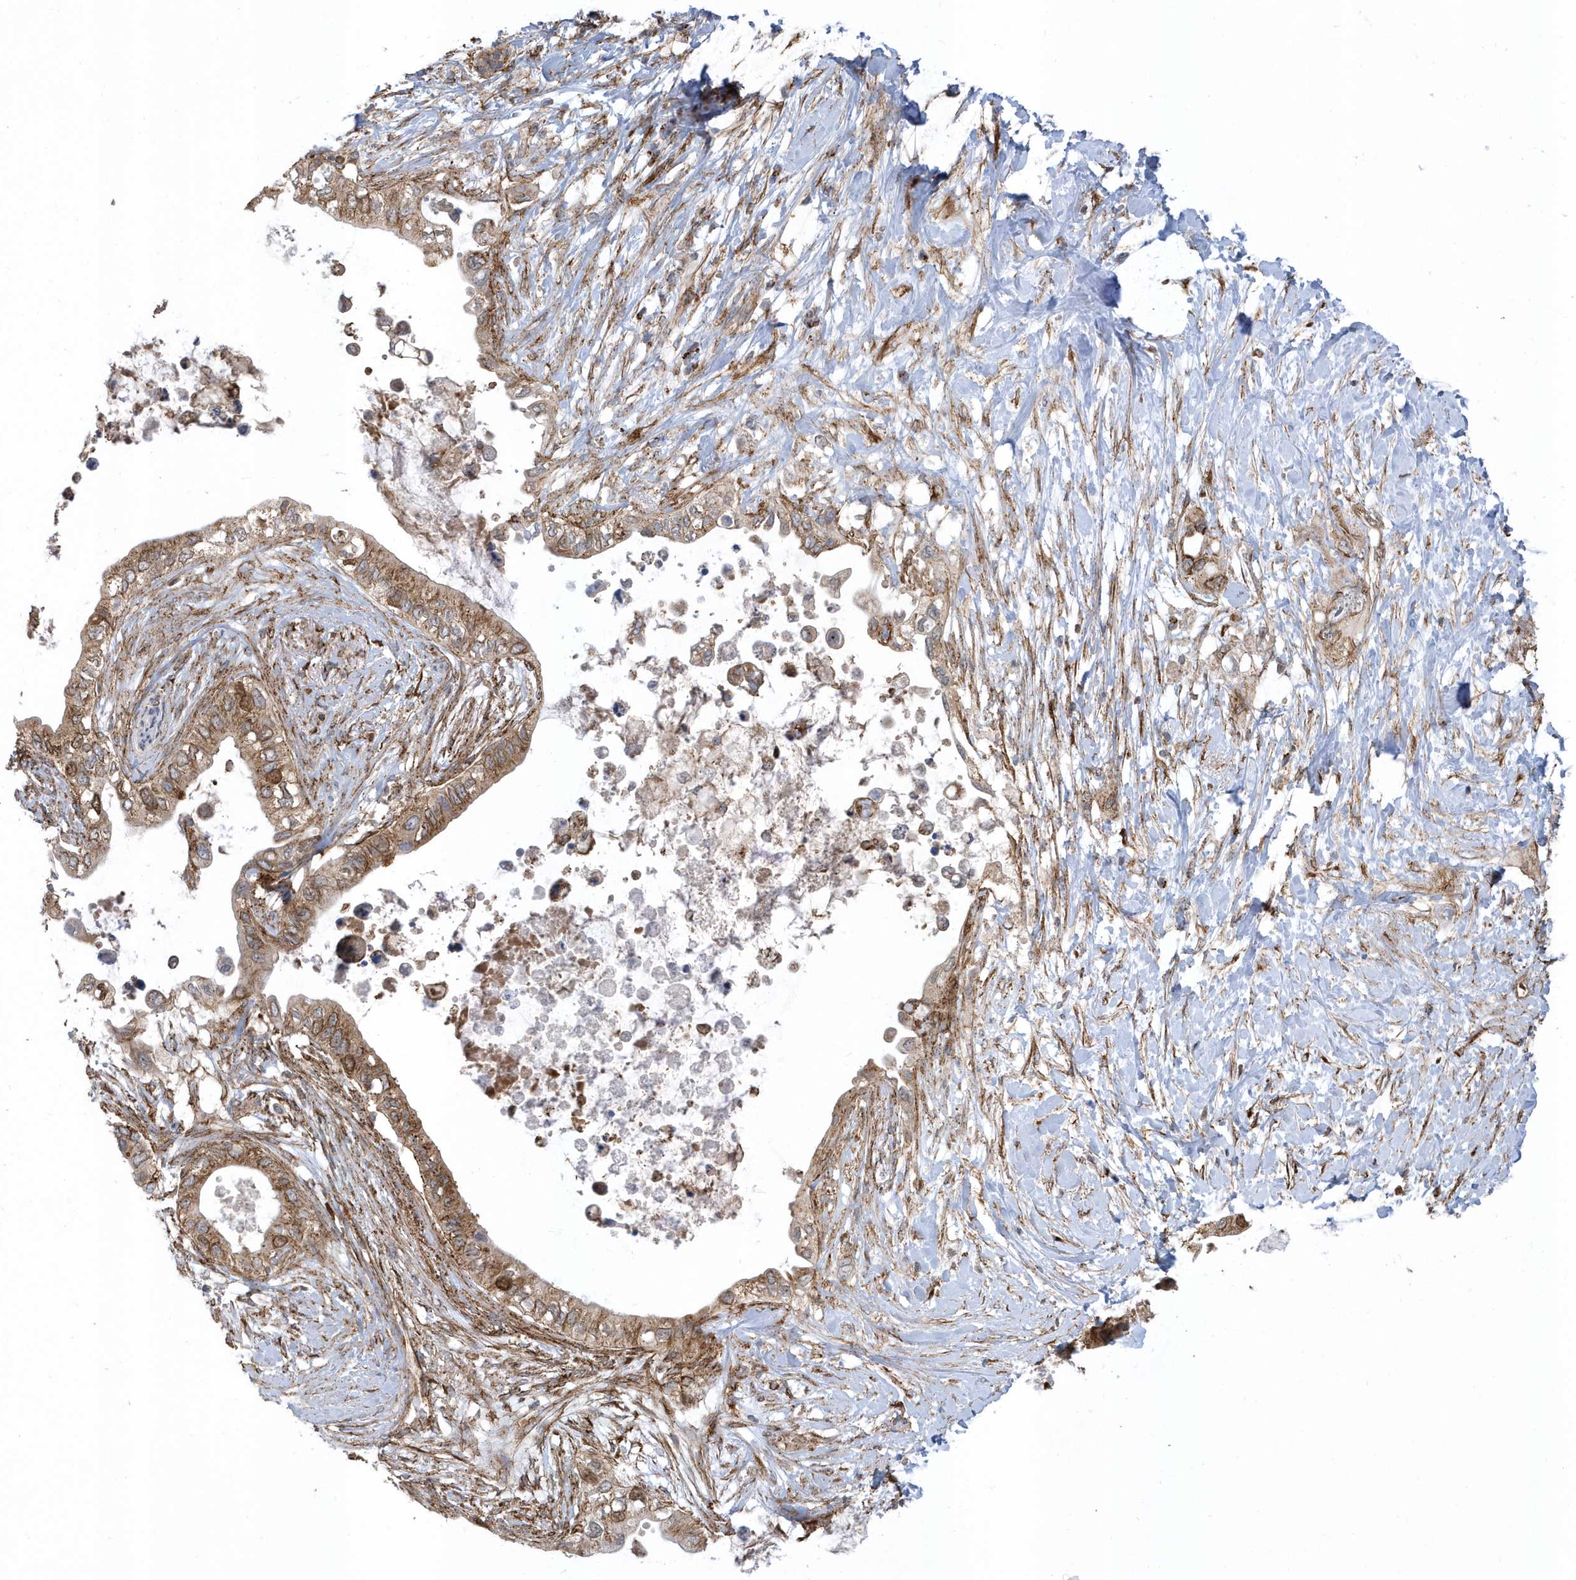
{"staining": {"intensity": "moderate", "quantity": ">75%", "location": "cytoplasmic/membranous"}, "tissue": "pancreatic cancer", "cell_type": "Tumor cells", "image_type": "cancer", "snomed": [{"axis": "morphology", "description": "Adenocarcinoma, NOS"}, {"axis": "topography", "description": "Pancreas"}], "caption": "Protein staining shows moderate cytoplasmic/membranous expression in about >75% of tumor cells in adenocarcinoma (pancreatic).", "gene": "HRH4", "patient": {"sex": "female", "age": 56}}